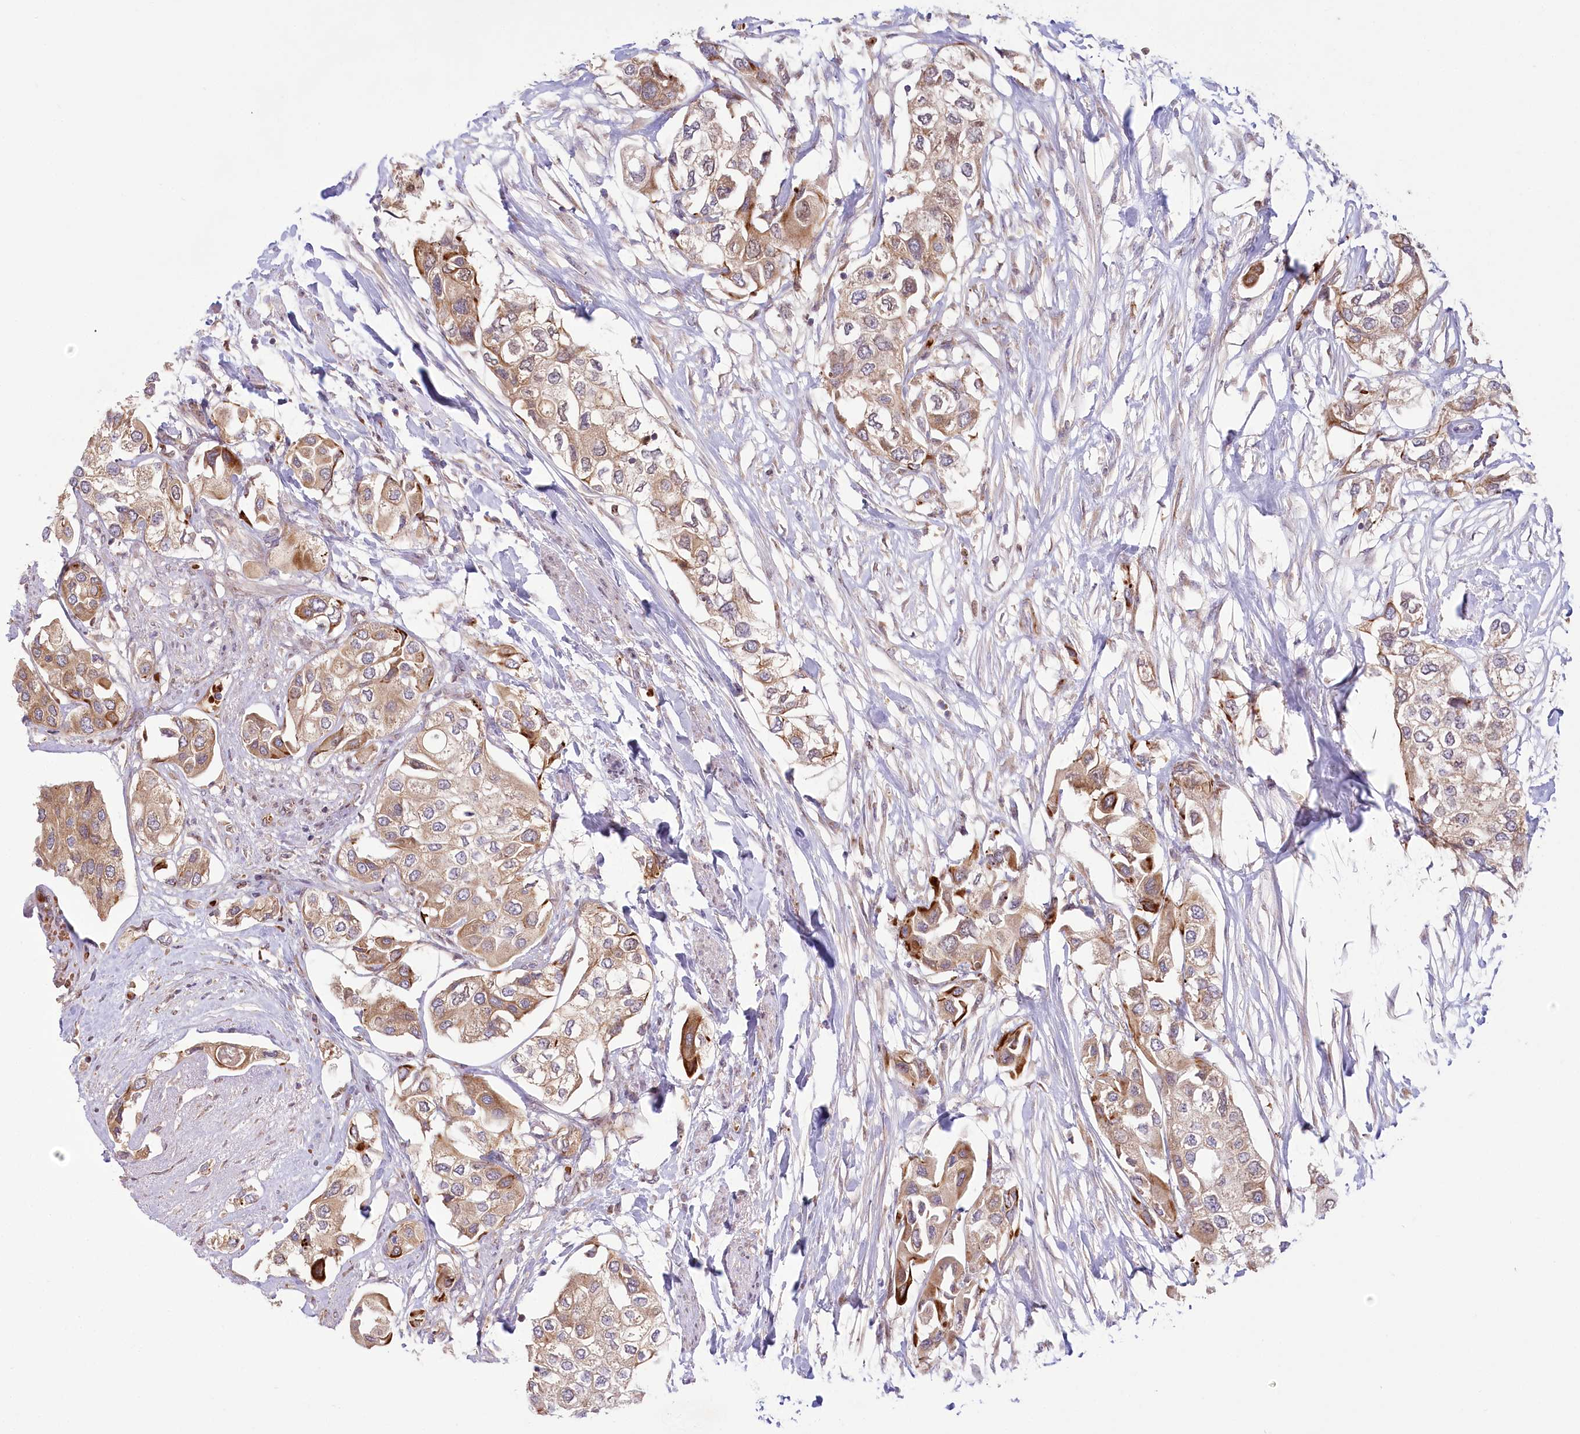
{"staining": {"intensity": "moderate", "quantity": ">75%", "location": "cytoplasmic/membranous"}, "tissue": "urothelial cancer", "cell_type": "Tumor cells", "image_type": "cancer", "snomed": [{"axis": "morphology", "description": "Urothelial carcinoma, High grade"}, {"axis": "topography", "description": "Urinary bladder"}], "caption": "Immunohistochemical staining of human urothelial carcinoma (high-grade) demonstrates medium levels of moderate cytoplasmic/membranous positivity in approximately >75% of tumor cells. (DAB IHC, brown staining for protein, blue staining for nuclei).", "gene": "COMMD3", "patient": {"sex": "male", "age": 64}}